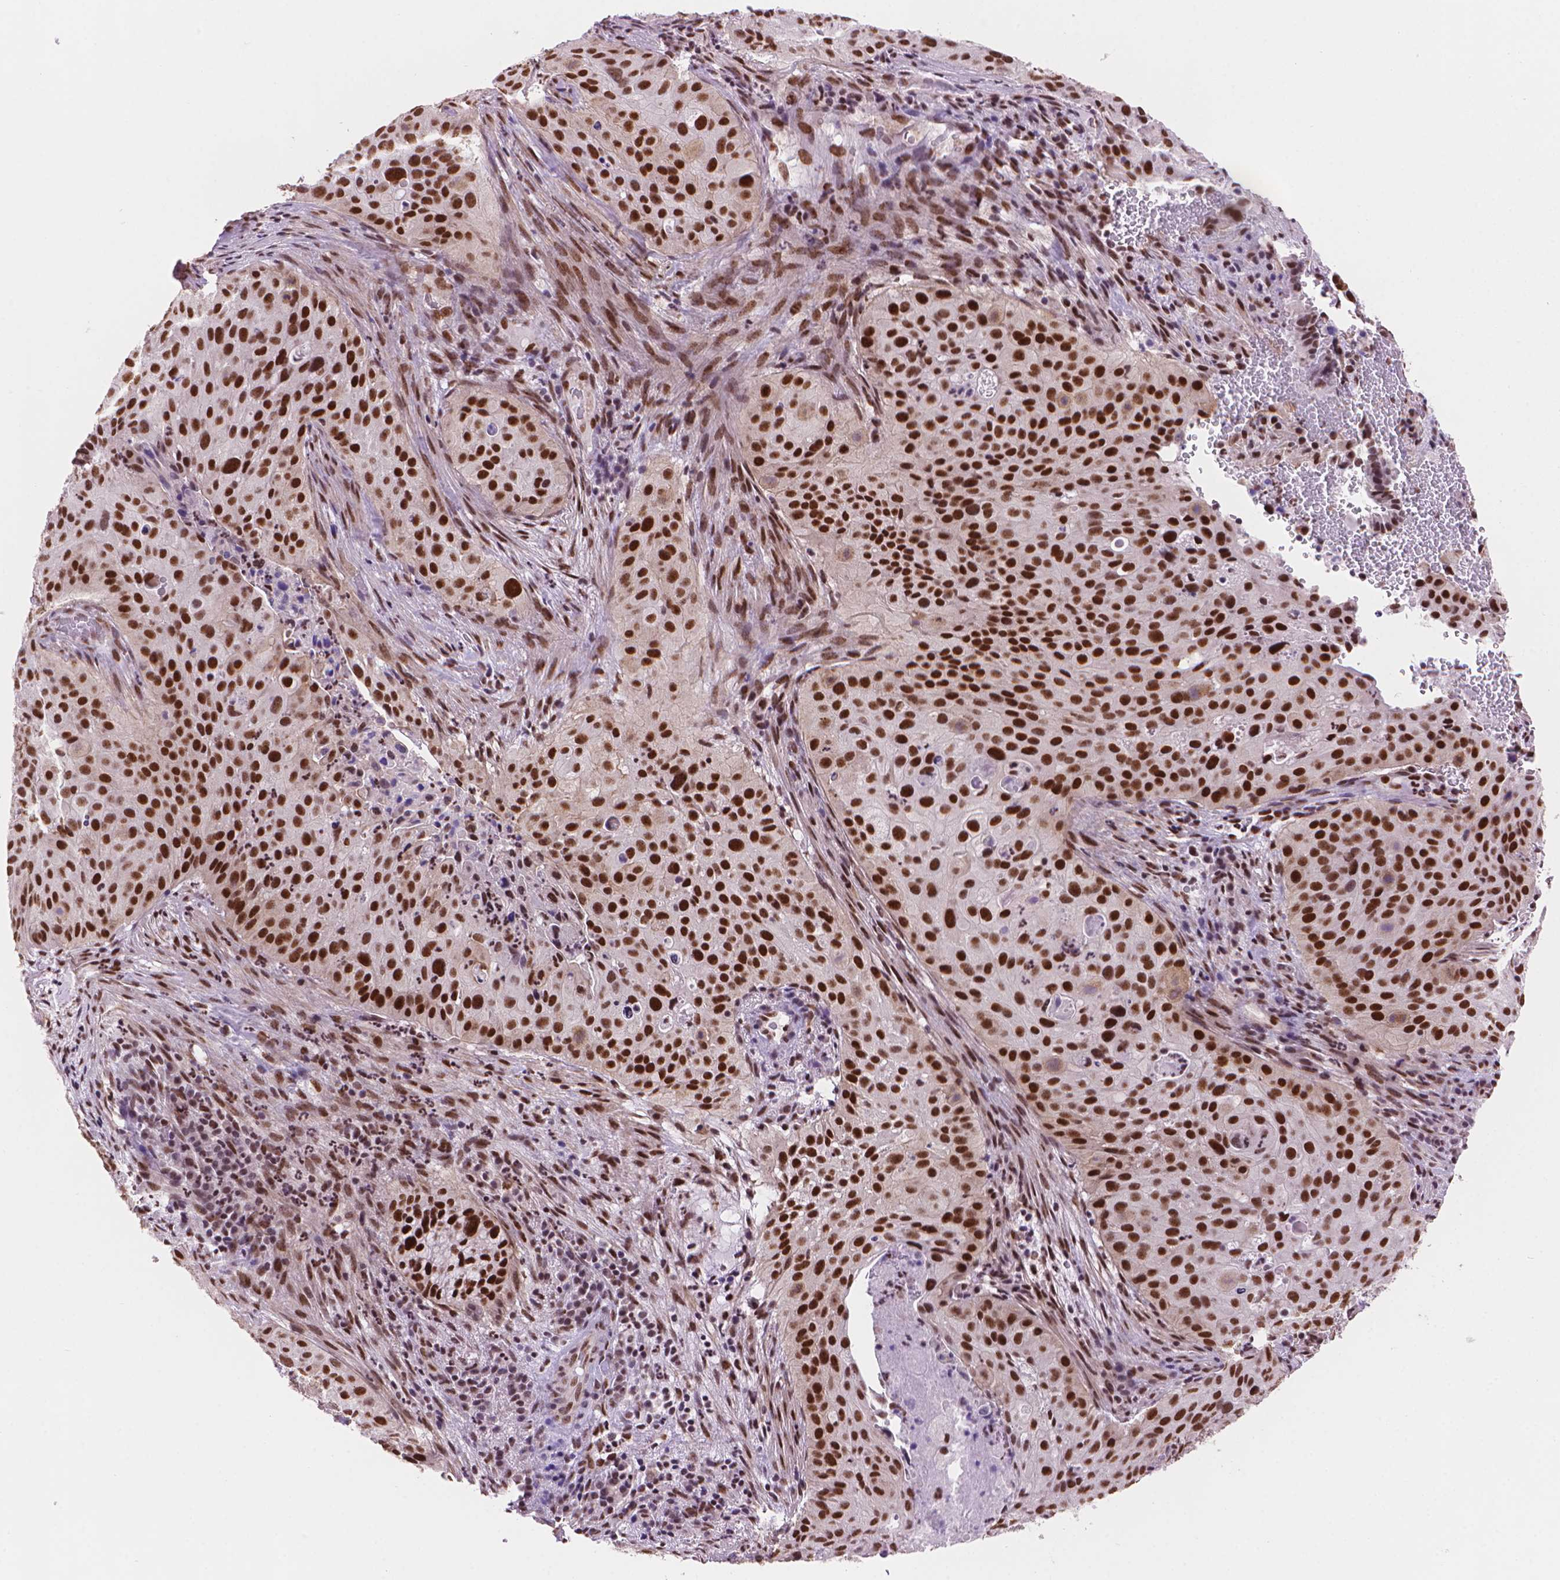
{"staining": {"intensity": "strong", "quantity": ">75%", "location": "nuclear"}, "tissue": "cervical cancer", "cell_type": "Tumor cells", "image_type": "cancer", "snomed": [{"axis": "morphology", "description": "Squamous cell carcinoma, NOS"}, {"axis": "topography", "description": "Cervix"}], "caption": "The photomicrograph shows immunohistochemical staining of cervical squamous cell carcinoma. There is strong nuclear positivity is present in about >75% of tumor cells. (Stains: DAB in brown, nuclei in blue, Microscopy: brightfield microscopy at high magnification).", "gene": "UBN1", "patient": {"sex": "female", "age": 38}}